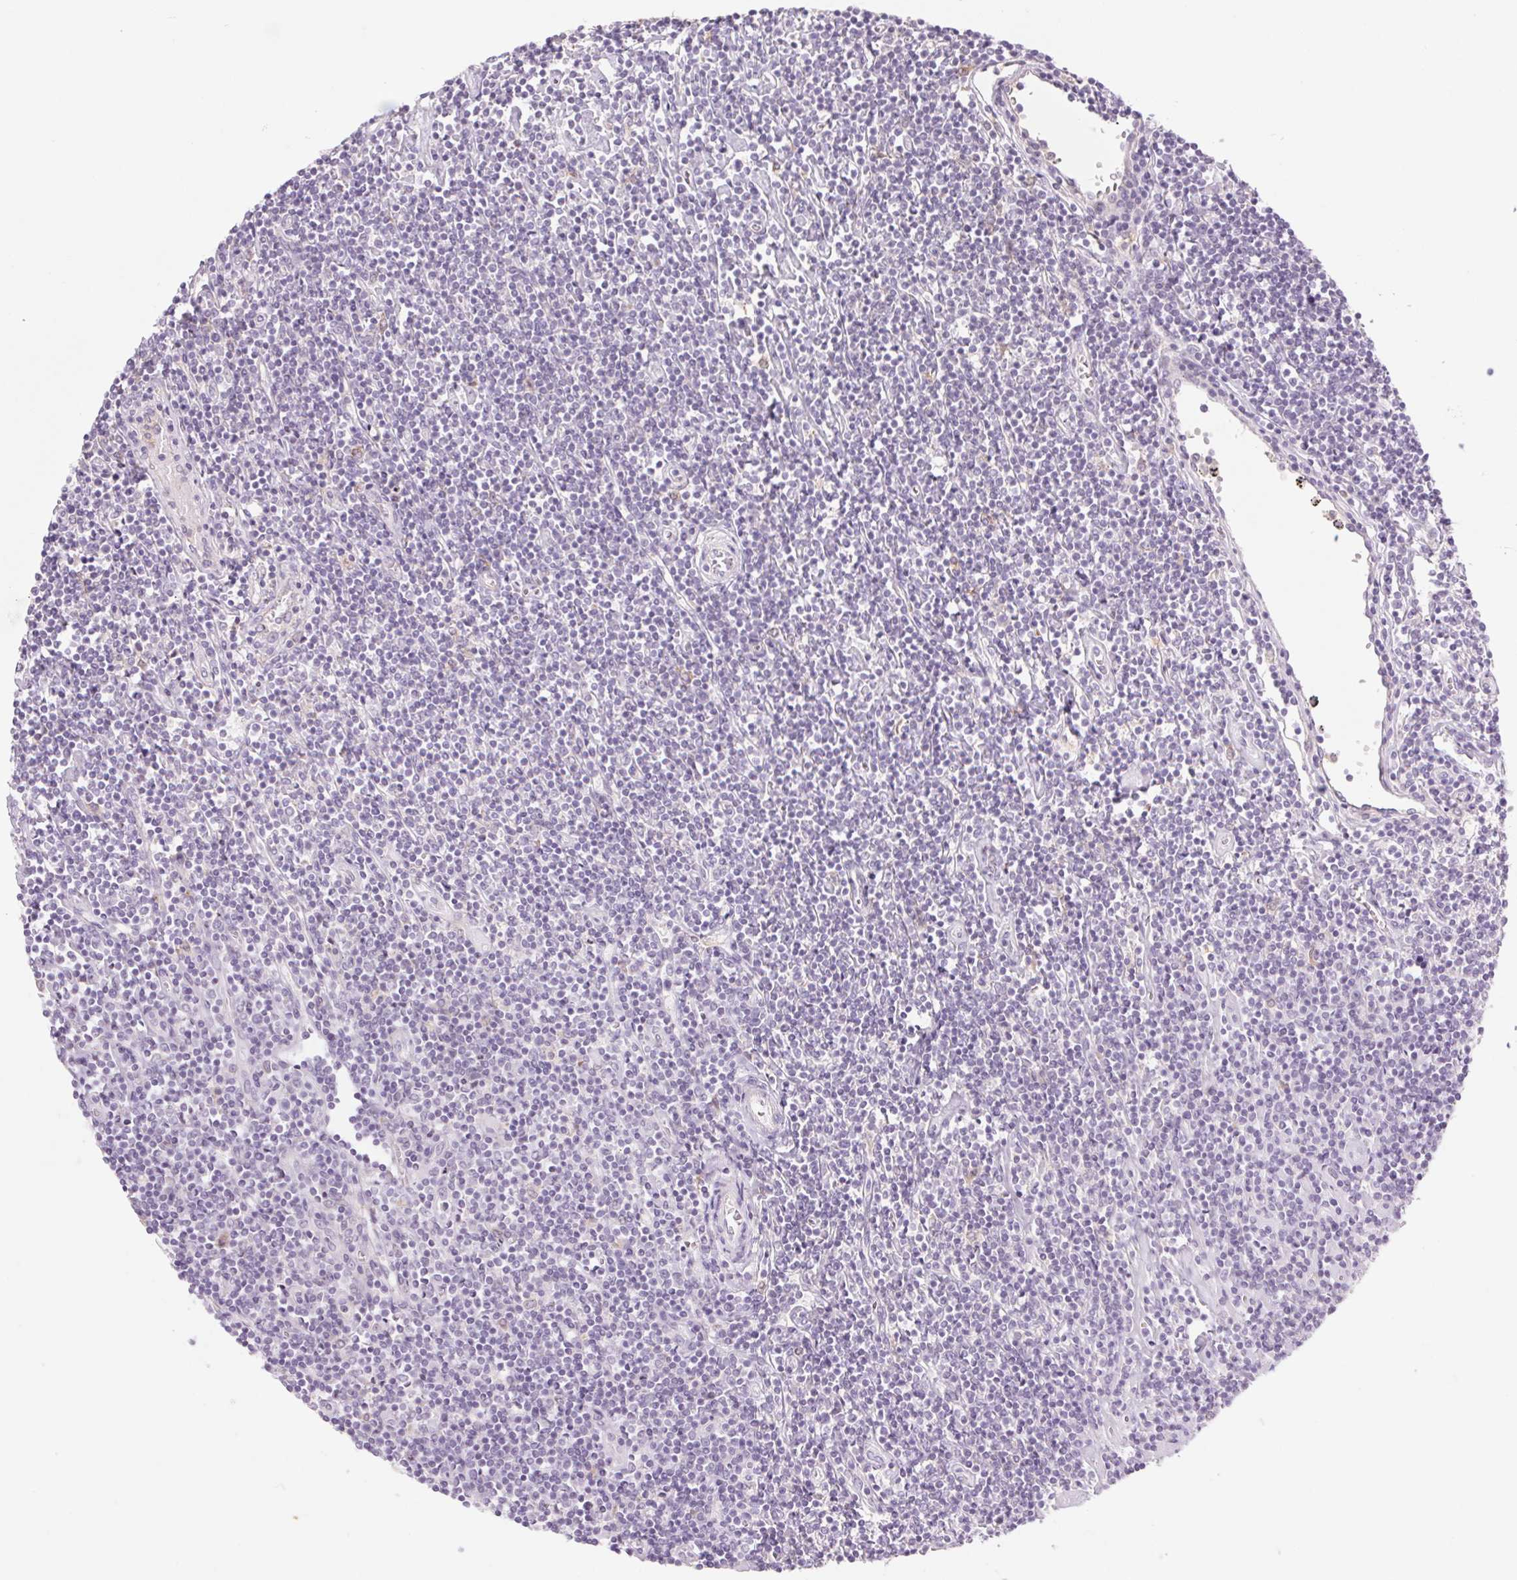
{"staining": {"intensity": "negative", "quantity": "none", "location": "none"}, "tissue": "lymphoma", "cell_type": "Tumor cells", "image_type": "cancer", "snomed": [{"axis": "morphology", "description": "Hodgkin's disease, NOS"}, {"axis": "topography", "description": "Lymph node"}], "caption": "Immunohistochemistry (IHC) image of Hodgkin's disease stained for a protein (brown), which reveals no staining in tumor cells.", "gene": "KRT1", "patient": {"sex": "male", "age": 40}}